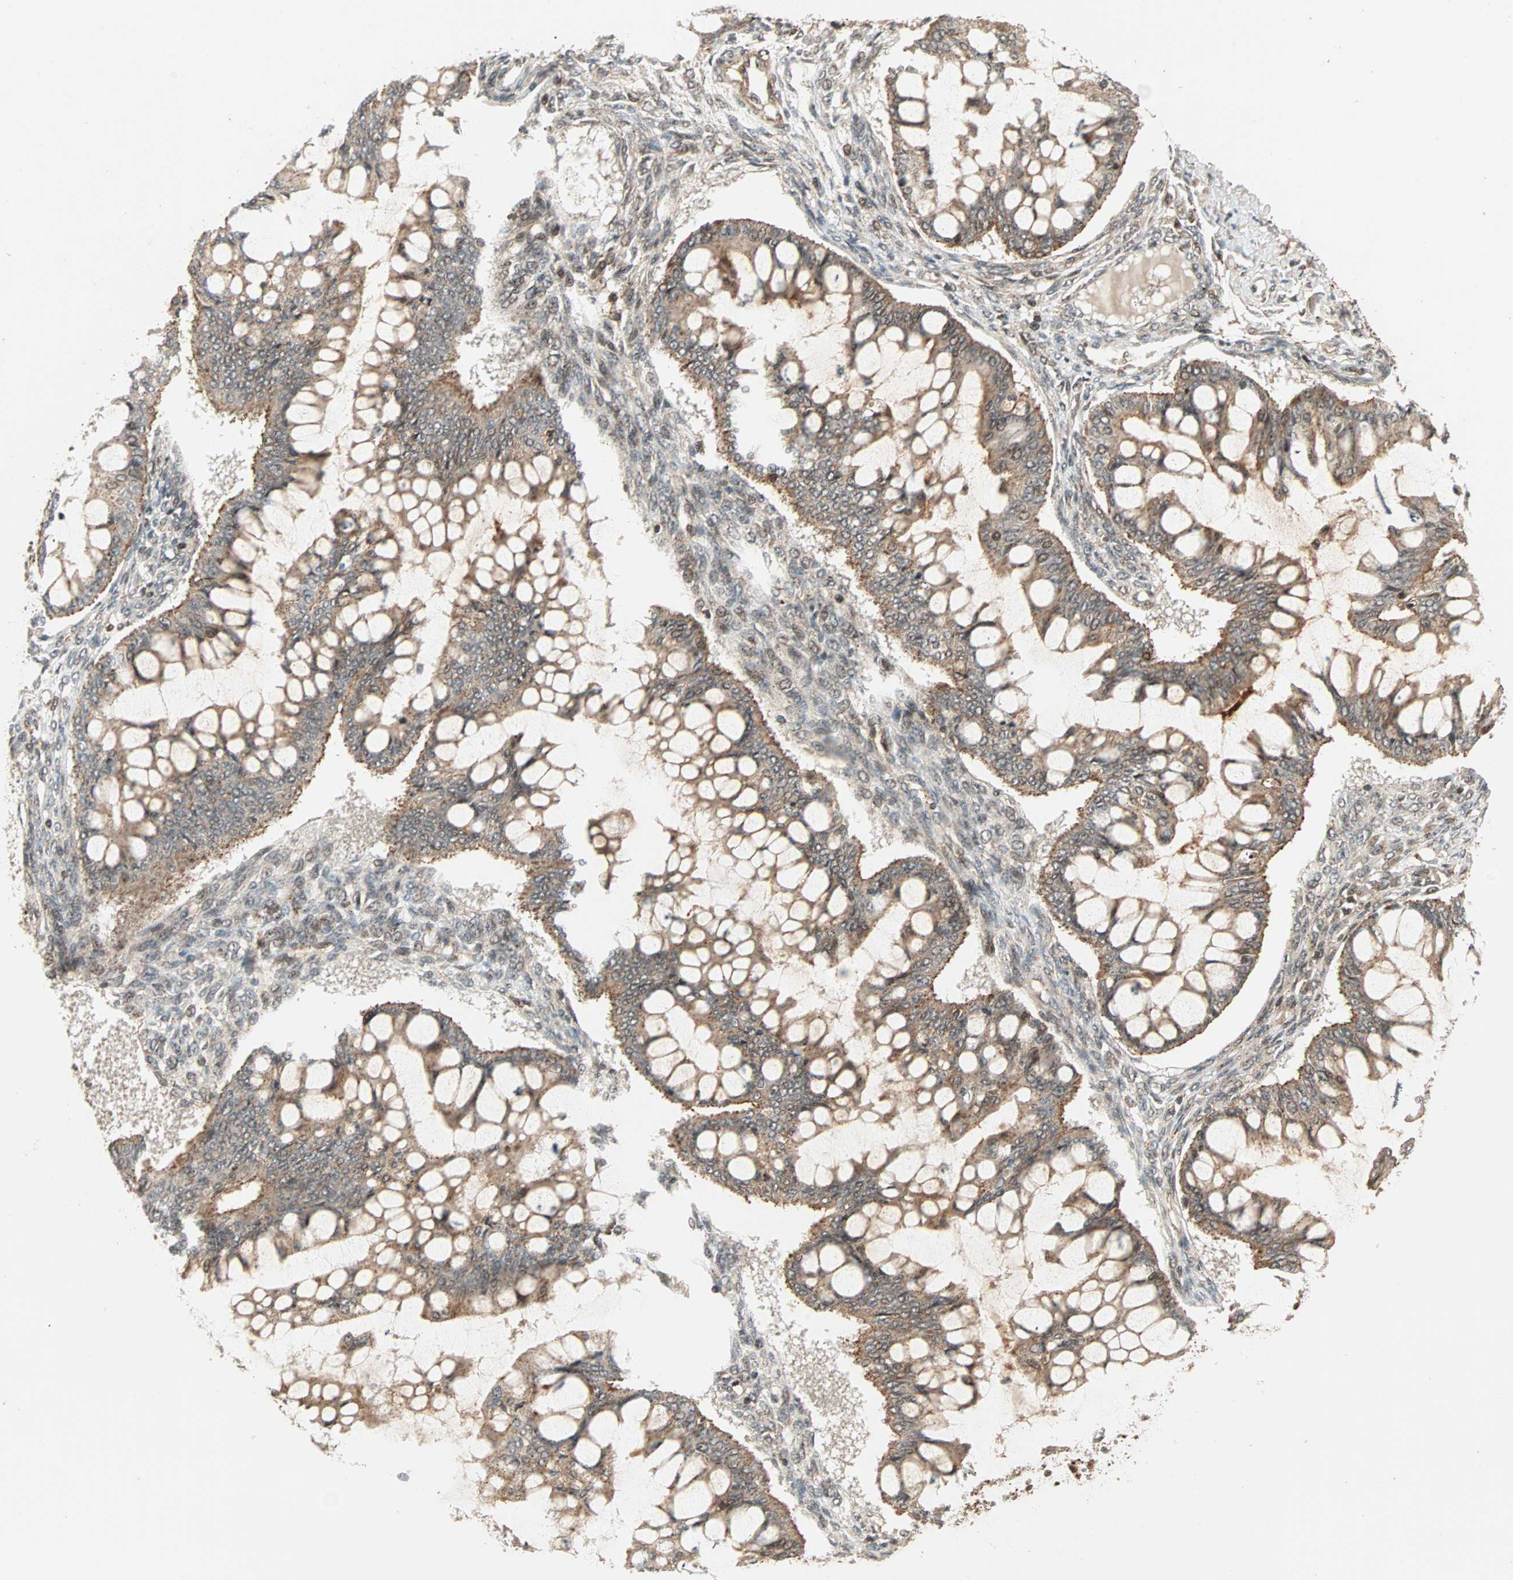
{"staining": {"intensity": "moderate", "quantity": ">75%", "location": "cytoplasmic/membranous,nuclear"}, "tissue": "ovarian cancer", "cell_type": "Tumor cells", "image_type": "cancer", "snomed": [{"axis": "morphology", "description": "Cystadenocarcinoma, mucinous, NOS"}, {"axis": "topography", "description": "Ovary"}], "caption": "A medium amount of moderate cytoplasmic/membranous and nuclear positivity is appreciated in about >75% of tumor cells in mucinous cystadenocarcinoma (ovarian) tissue.", "gene": "ZBED9", "patient": {"sex": "female", "age": 73}}